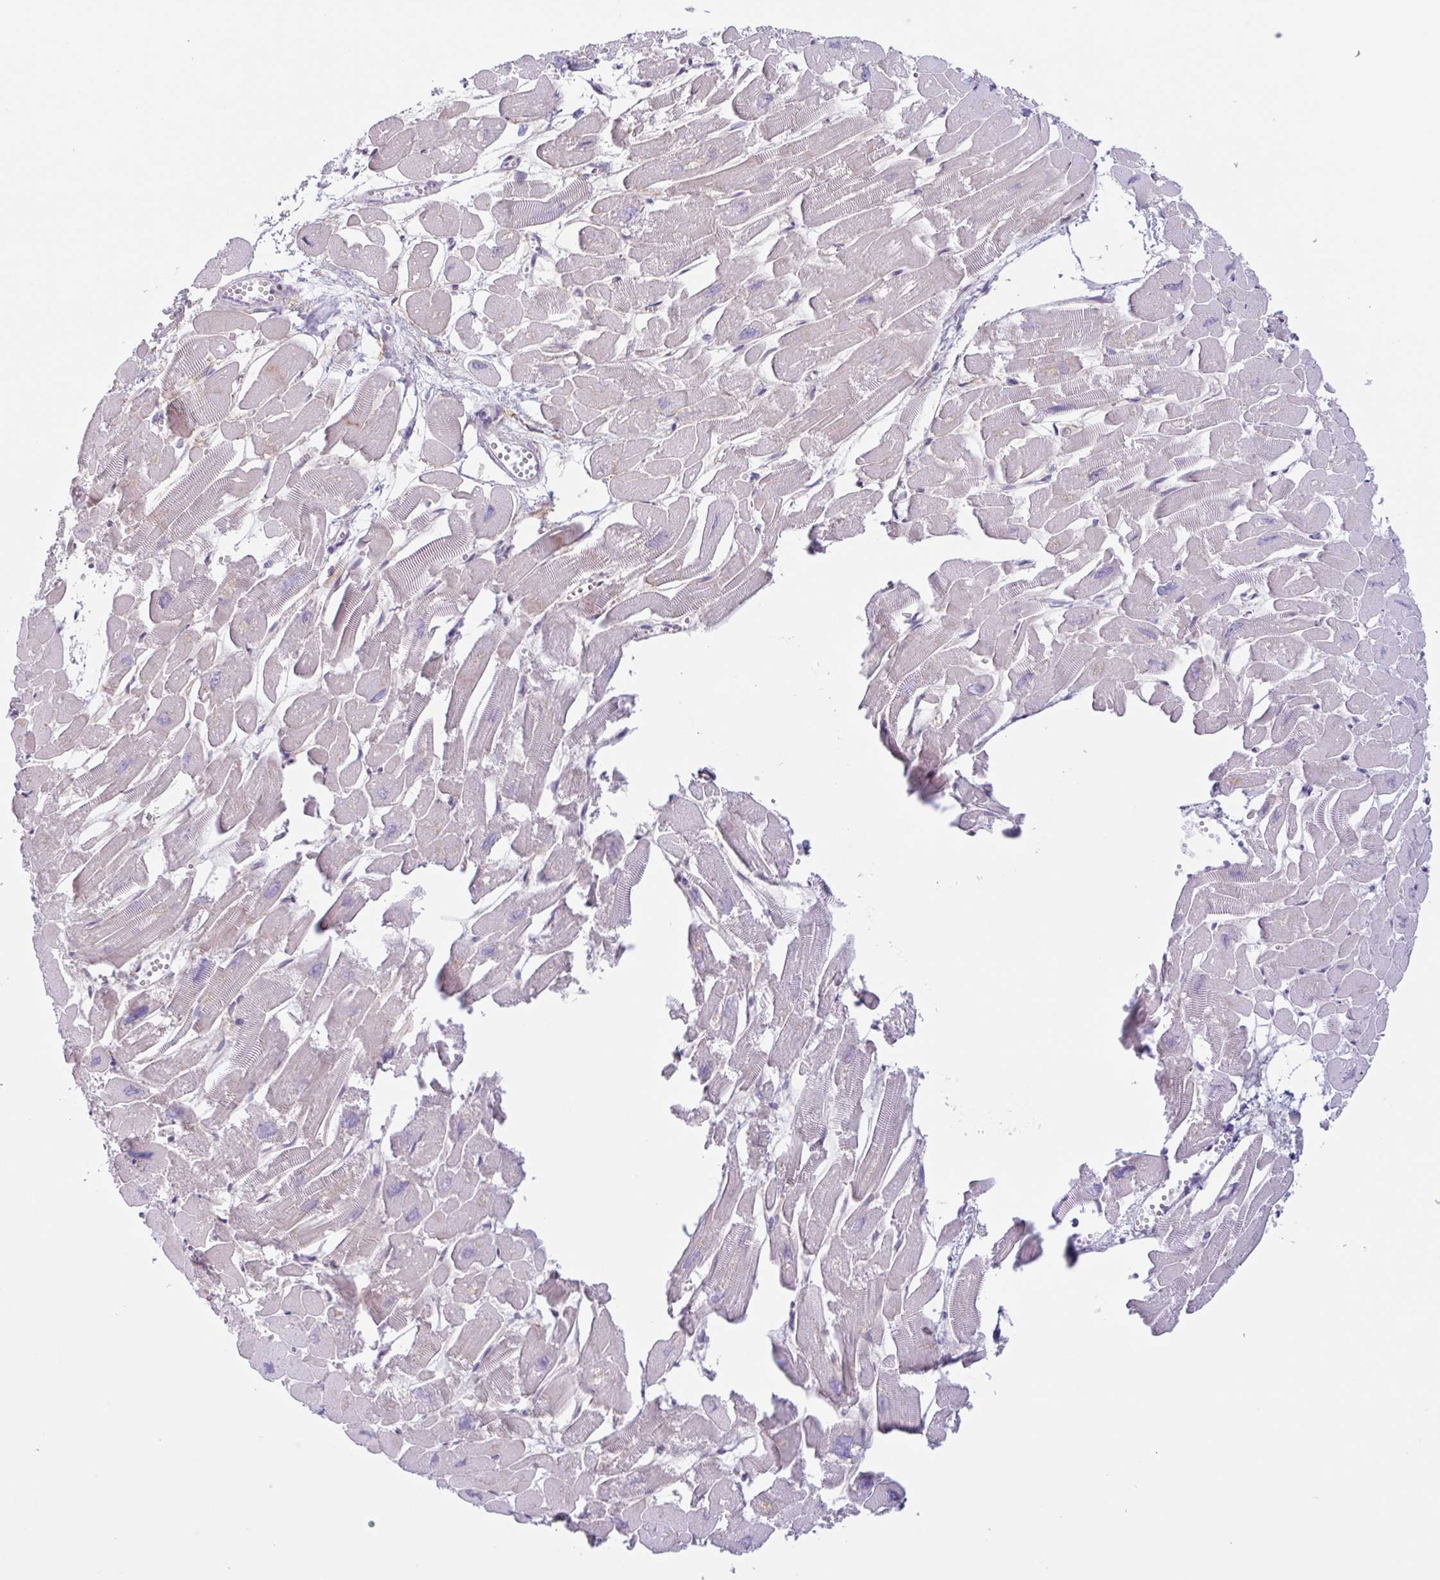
{"staining": {"intensity": "weak", "quantity": "25%-75%", "location": "cytoplasmic/membranous"}, "tissue": "heart muscle", "cell_type": "Cardiomyocytes", "image_type": "normal", "snomed": [{"axis": "morphology", "description": "Normal tissue, NOS"}, {"axis": "topography", "description": "Heart"}], "caption": "Unremarkable heart muscle was stained to show a protein in brown. There is low levels of weak cytoplasmic/membranous staining in about 25%-75% of cardiomyocytes.", "gene": "MYH10", "patient": {"sex": "male", "age": 54}}